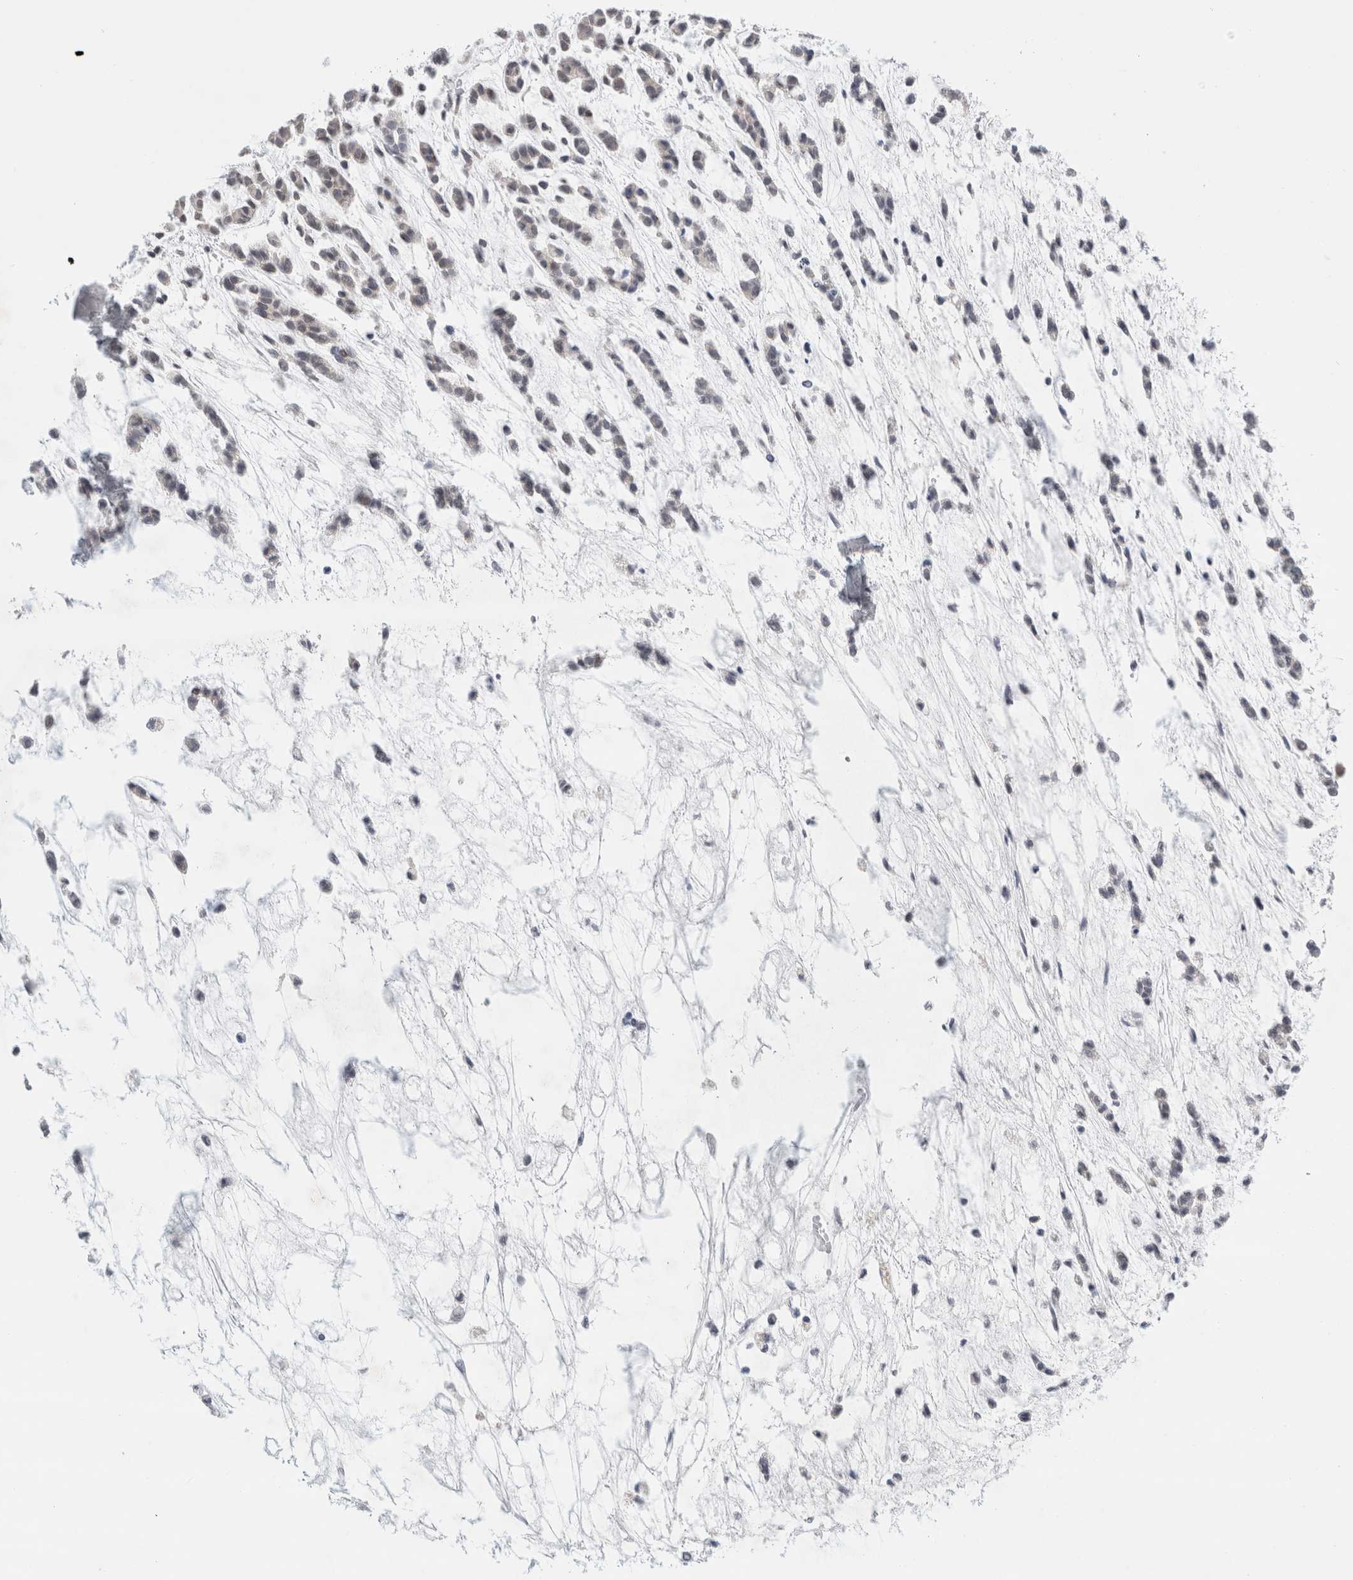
{"staining": {"intensity": "weak", "quantity": "25%-75%", "location": "cytoplasmic/membranous"}, "tissue": "head and neck cancer", "cell_type": "Tumor cells", "image_type": "cancer", "snomed": [{"axis": "morphology", "description": "Adenocarcinoma, NOS"}, {"axis": "morphology", "description": "Adenoma, NOS"}, {"axis": "topography", "description": "Head-Neck"}], "caption": "Head and neck cancer (adenoma) tissue demonstrates weak cytoplasmic/membranous expression in about 25%-75% of tumor cells, visualized by immunohistochemistry.", "gene": "SLC22A12", "patient": {"sex": "female", "age": 55}}